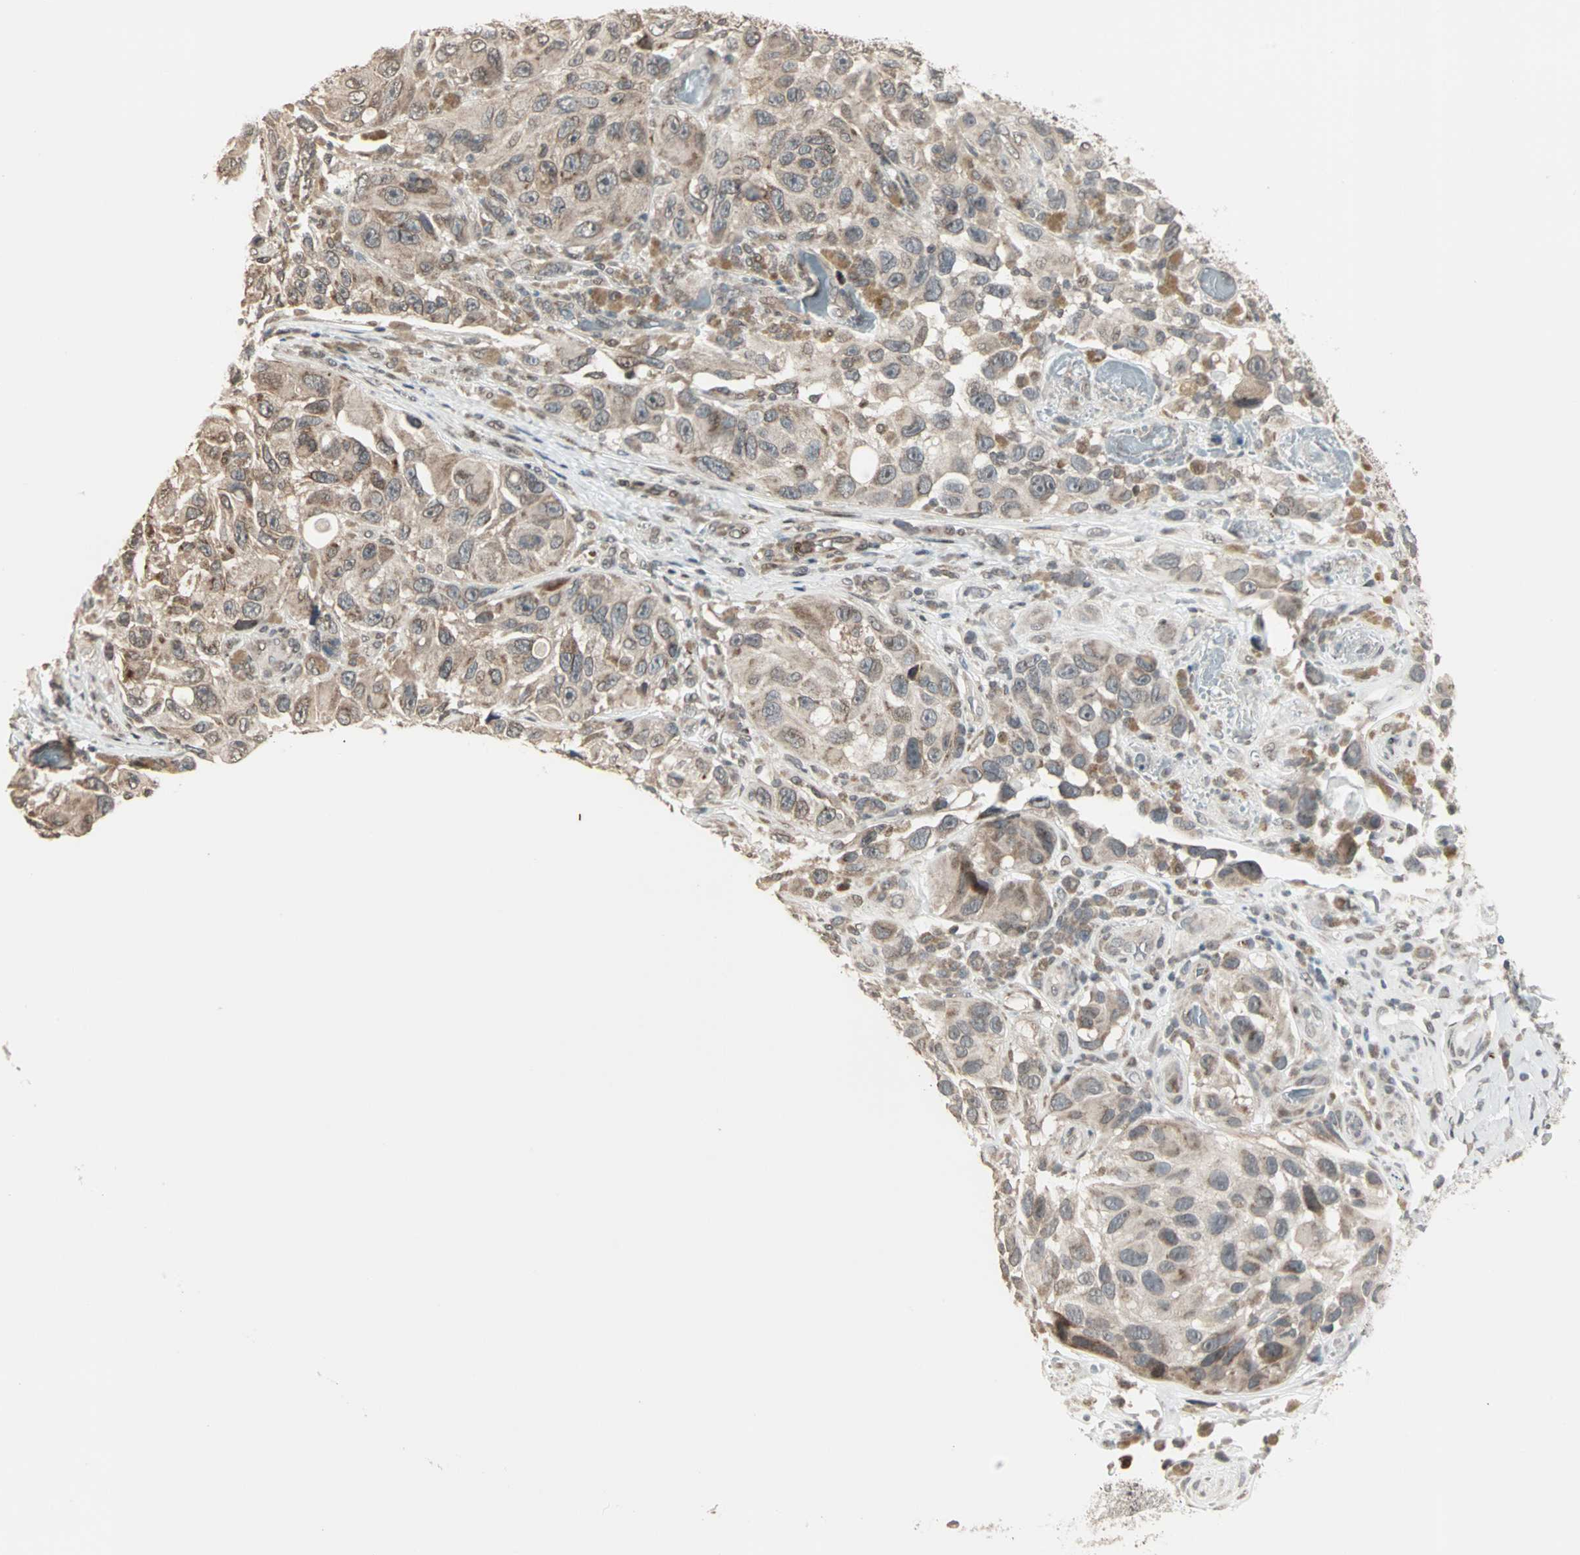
{"staining": {"intensity": "weak", "quantity": ">75%", "location": "cytoplasmic/membranous"}, "tissue": "melanoma", "cell_type": "Tumor cells", "image_type": "cancer", "snomed": [{"axis": "morphology", "description": "Malignant melanoma, NOS"}, {"axis": "topography", "description": "Skin"}], "caption": "Melanoma stained with immunohistochemistry (IHC) exhibits weak cytoplasmic/membranous staining in about >75% of tumor cells.", "gene": "CBLC", "patient": {"sex": "female", "age": 73}}